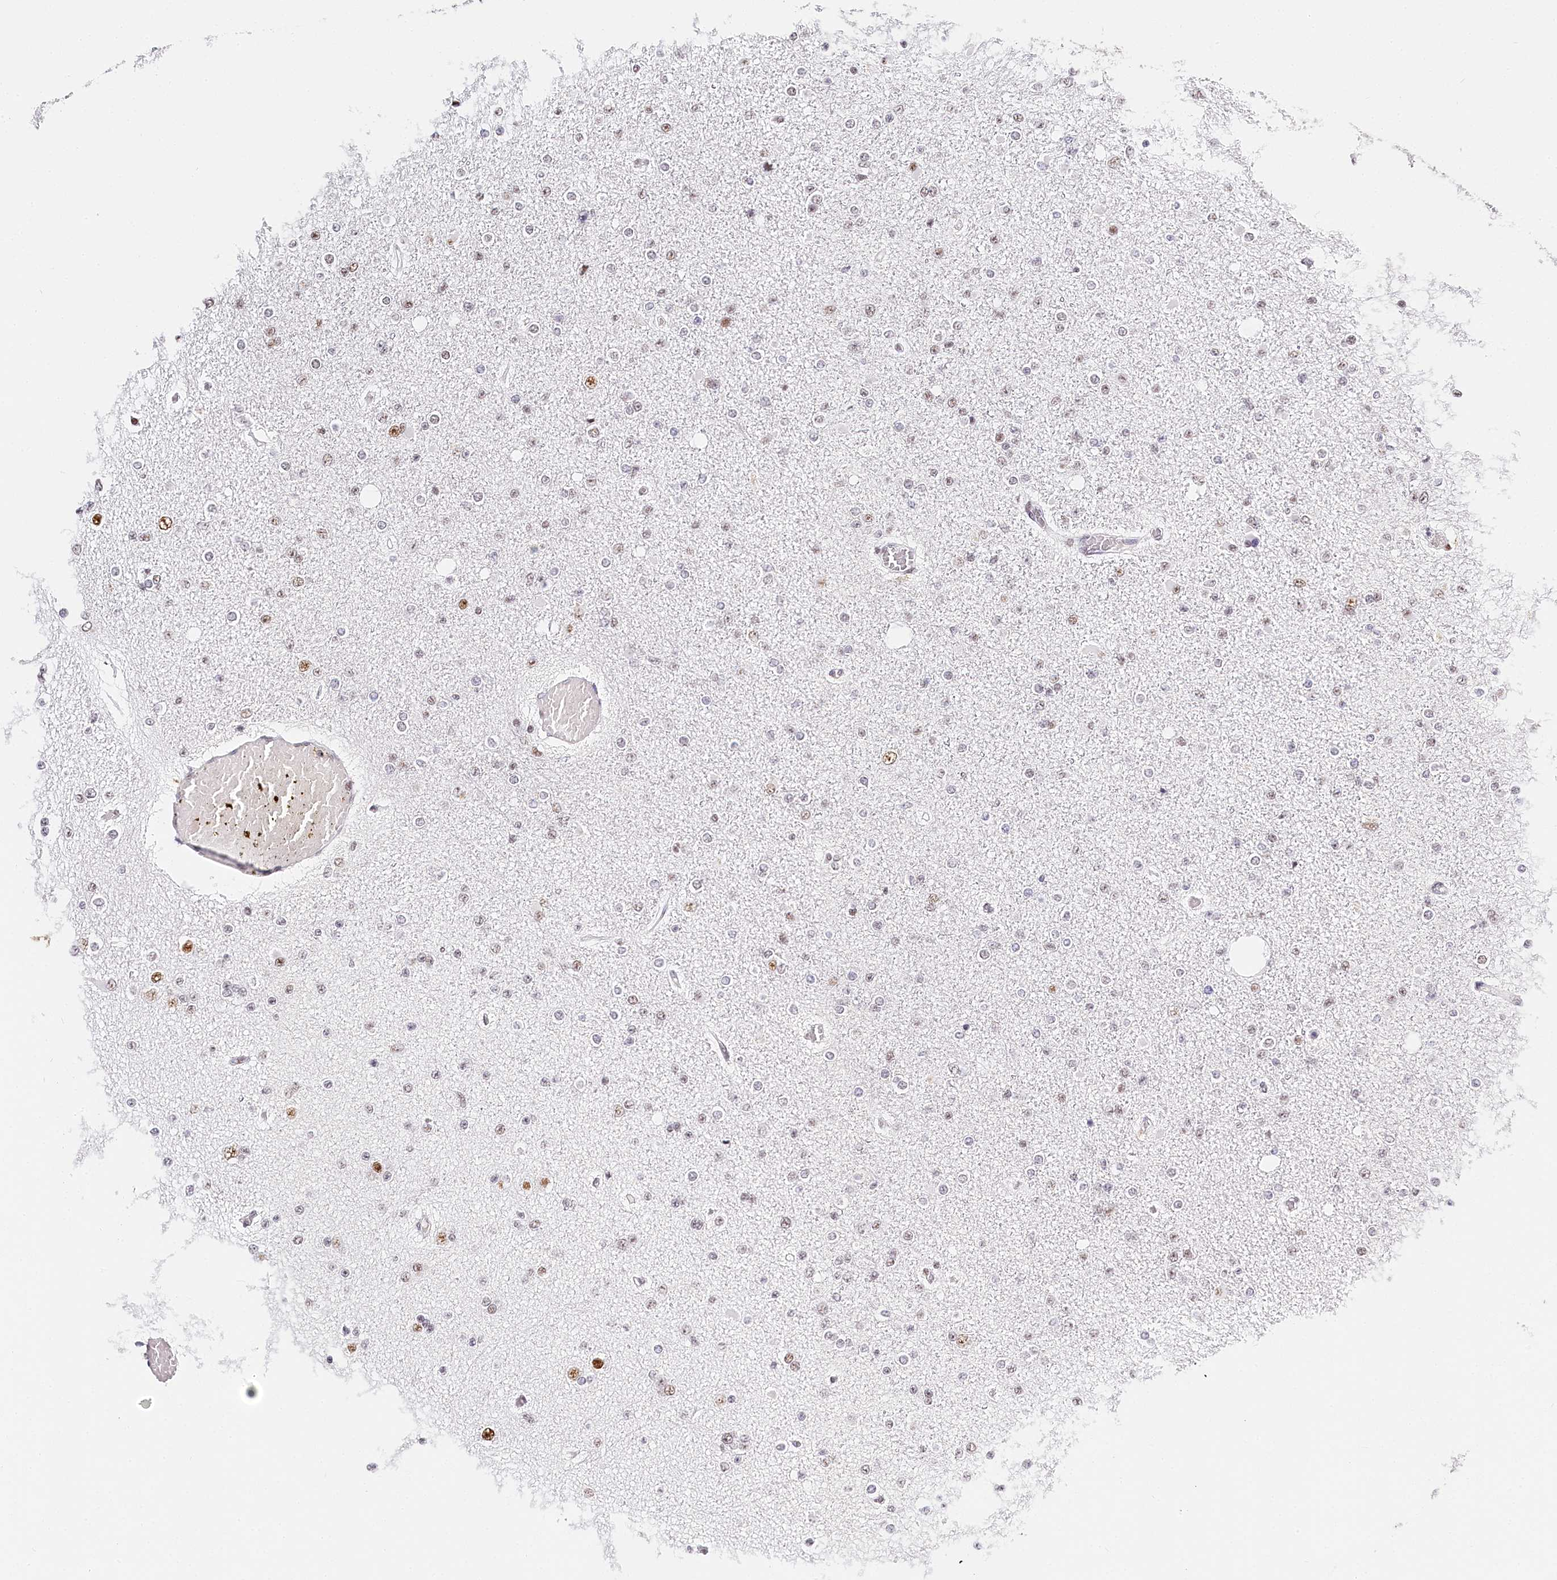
{"staining": {"intensity": "weak", "quantity": "<25%", "location": "nuclear"}, "tissue": "glioma", "cell_type": "Tumor cells", "image_type": "cancer", "snomed": [{"axis": "morphology", "description": "Glioma, malignant, Low grade"}, {"axis": "topography", "description": "Brain"}], "caption": "This is an immunohistochemistry (IHC) image of glioma. There is no positivity in tumor cells.", "gene": "BARD1", "patient": {"sex": "female", "age": 22}}